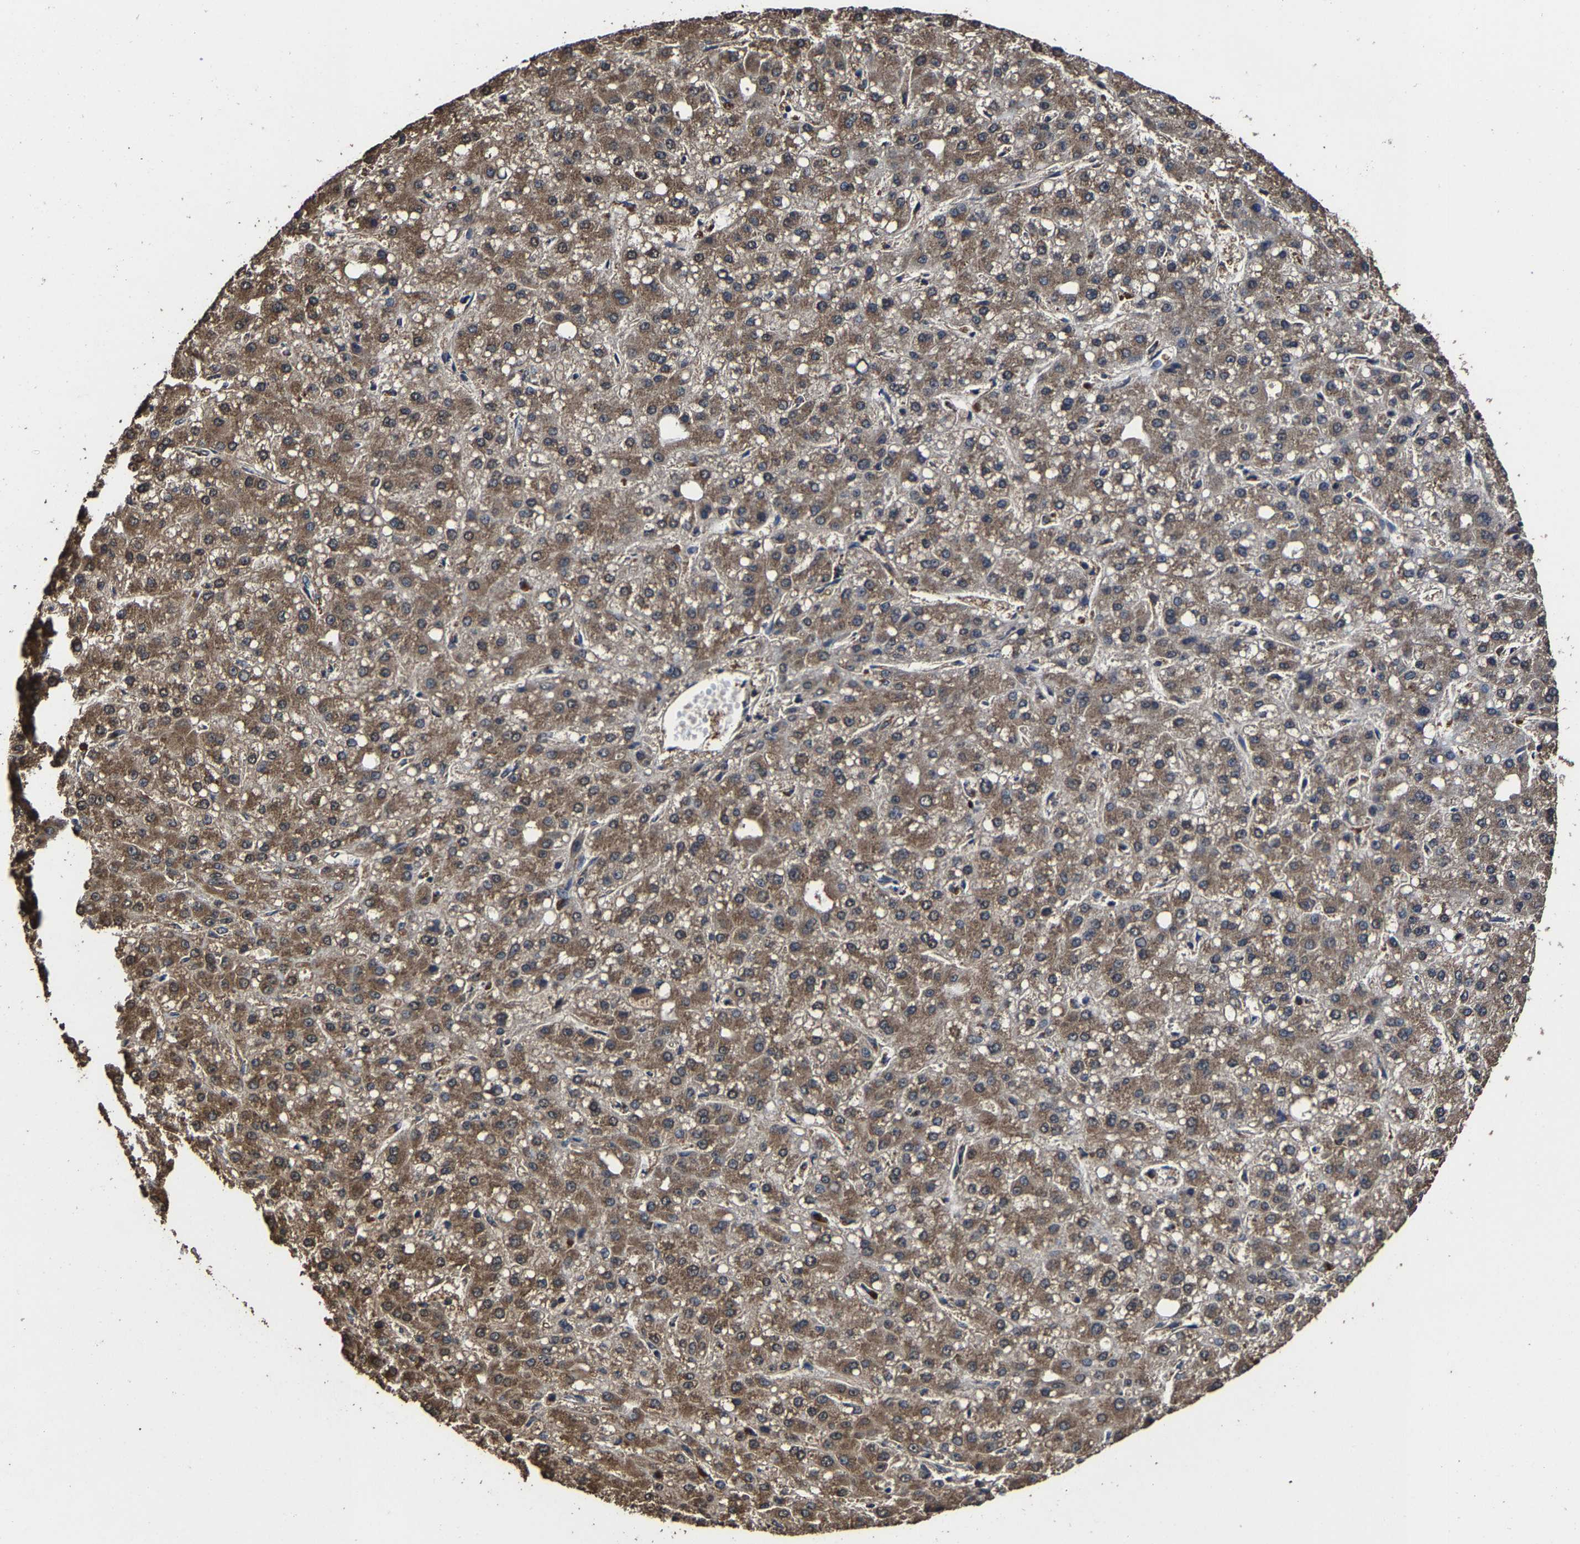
{"staining": {"intensity": "moderate", "quantity": ">75%", "location": "cytoplasmic/membranous"}, "tissue": "liver cancer", "cell_type": "Tumor cells", "image_type": "cancer", "snomed": [{"axis": "morphology", "description": "Carcinoma, Hepatocellular, NOS"}, {"axis": "topography", "description": "Liver"}], "caption": "Human liver hepatocellular carcinoma stained for a protein (brown) reveals moderate cytoplasmic/membranous positive expression in about >75% of tumor cells.", "gene": "EBAG9", "patient": {"sex": "male", "age": 67}}